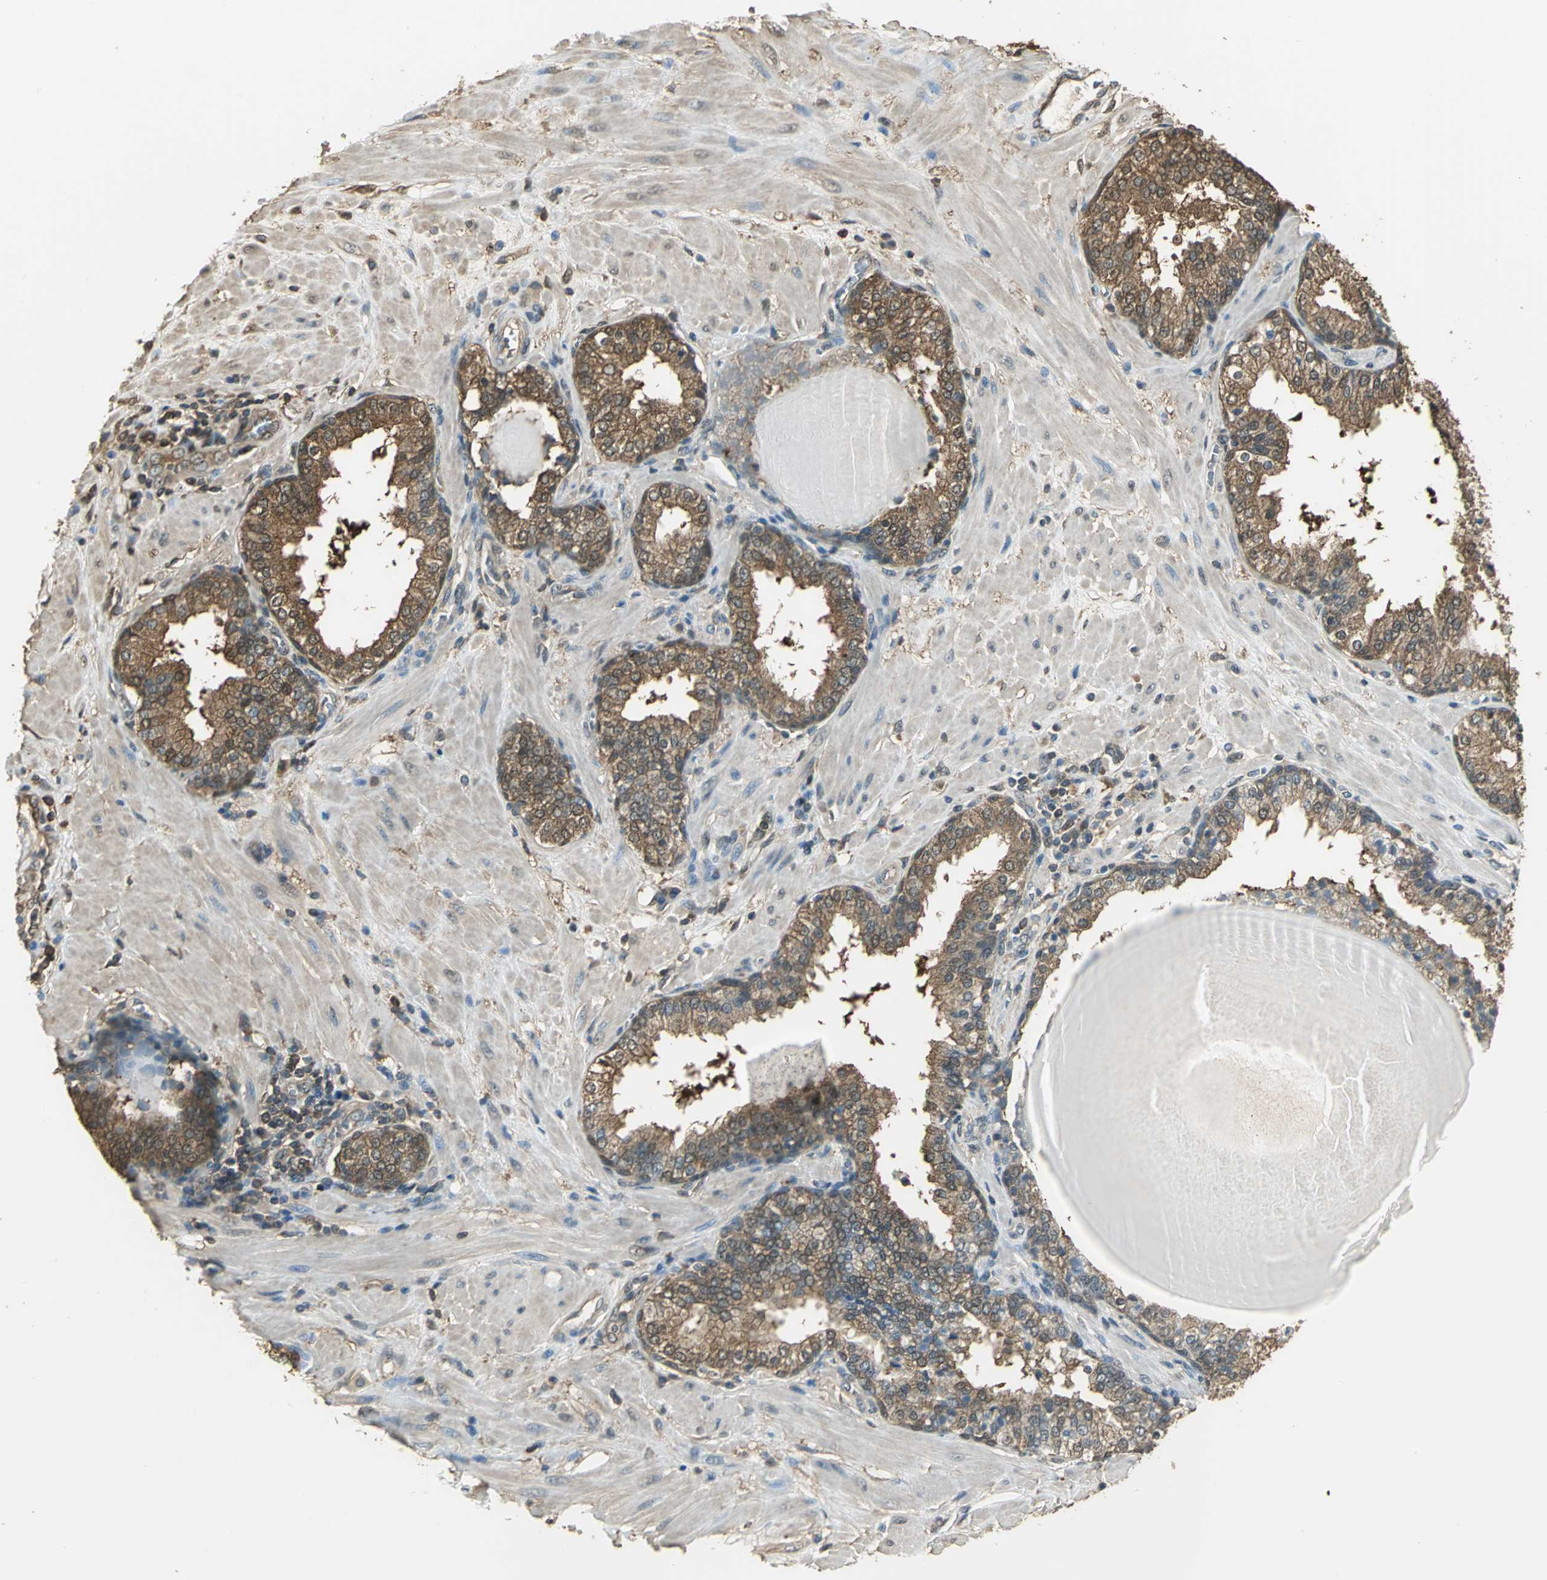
{"staining": {"intensity": "moderate", "quantity": ">75%", "location": "cytoplasmic/membranous"}, "tissue": "prostate", "cell_type": "Glandular cells", "image_type": "normal", "snomed": [{"axis": "morphology", "description": "Normal tissue, NOS"}, {"axis": "topography", "description": "Prostate"}], "caption": "Brown immunohistochemical staining in benign prostate displays moderate cytoplasmic/membranous positivity in approximately >75% of glandular cells. The protein of interest is stained brown, and the nuclei are stained in blue (DAB IHC with brightfield microscopy, high magnification).", "gene": "PARK7", "patient": {"sex": "male", "age": 51}}